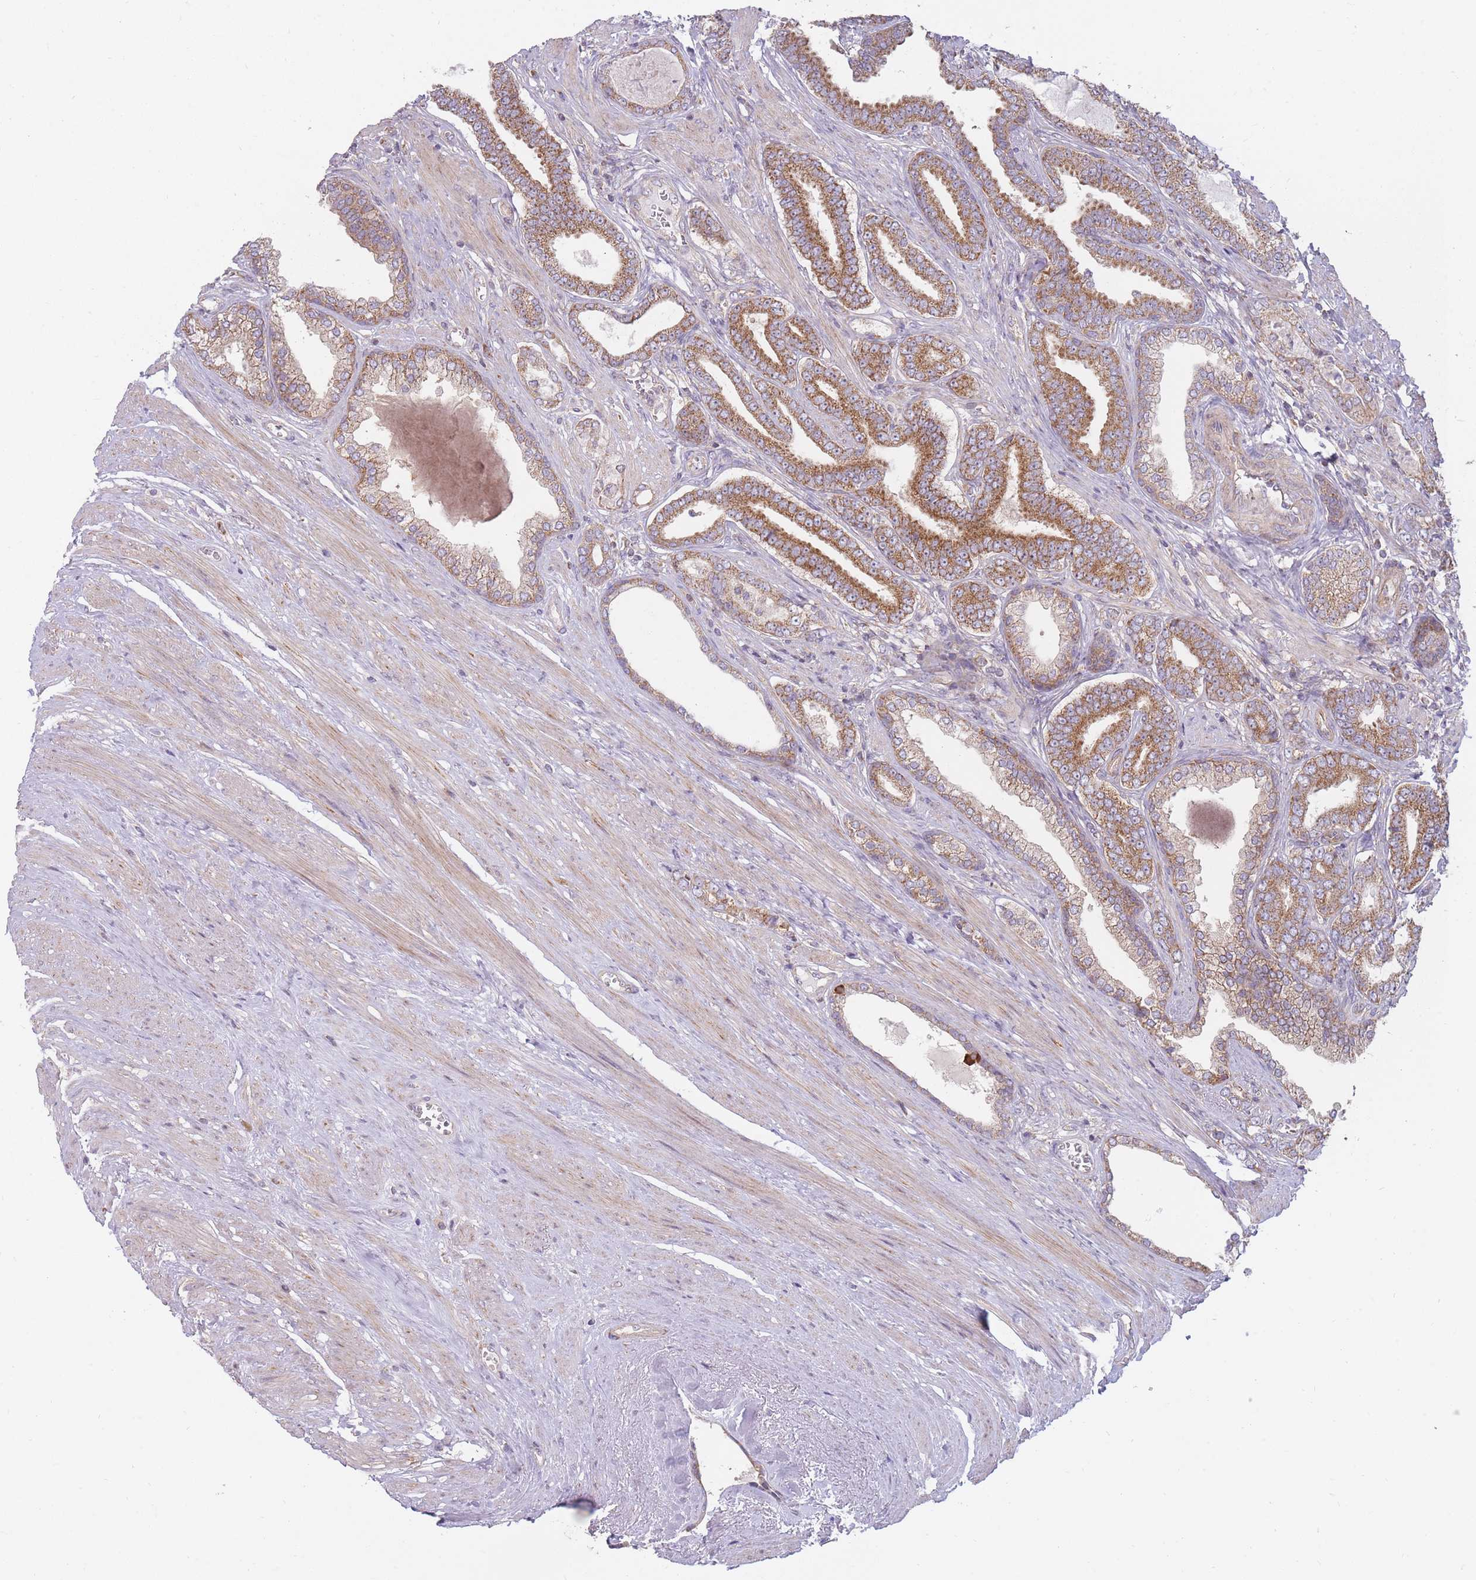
{"staining": {"intensity": "moderate", "quantity": ">75%", "location": "cytoplasmic/membranous"}, "tissue": "prostate cancer", "cell_type": "Tumor cells", "image_type": "cancer", "snomed": [{"axis": "morphology", "description": "Adenocarcinoma, NOS"}, {"axis": "topography", "description": "Prostate and seminal vesicle, NOS"}], "caption": "Protein analysis of prostate cancer tissue reveals moderate cytoplasmic/membranous positivity in approximately >75% of tumor cells.", "gene": "NDUFA9", "patient": {"sex": "male", "age": 76}}